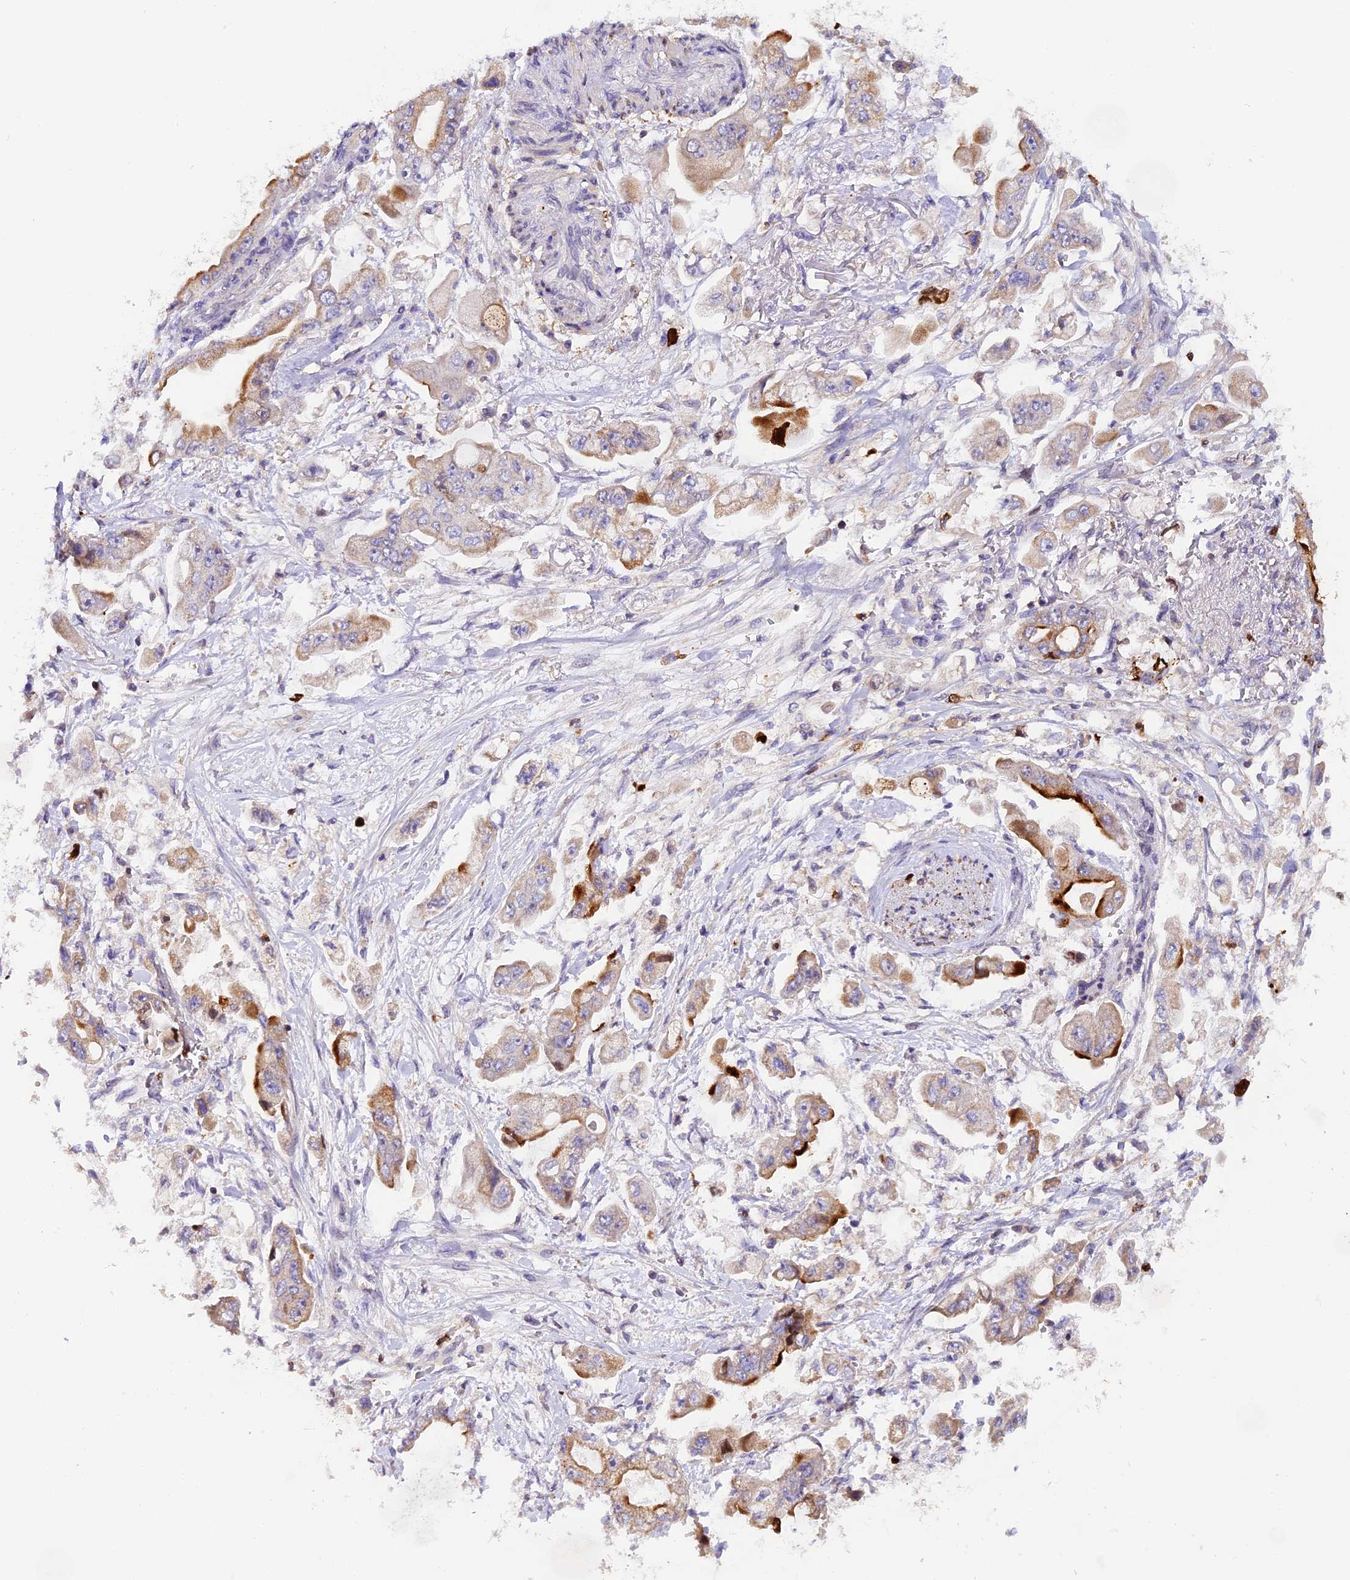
{"staining": {"intensity": "moderate", "quantity": "<25%", "location": "cytoplasmic/membranous"}, "tissue": "stomach cancer", "cell_type": "Tumor cells", "image_type": "cancer", "snomed": [{"axis": "morphology", "description": "Adenocarcinoma, NOS"}, {"axis": "topography", "description": "Stomach"}], "caption": "An image of human stomach cancer (adenocarcinoma) stained for a protein displays moderate cytoplasmic/membranous brown staining in tumor cells.", "gene": "MAP3K7CL", "patient": {"sex": "male", "age": 62}}